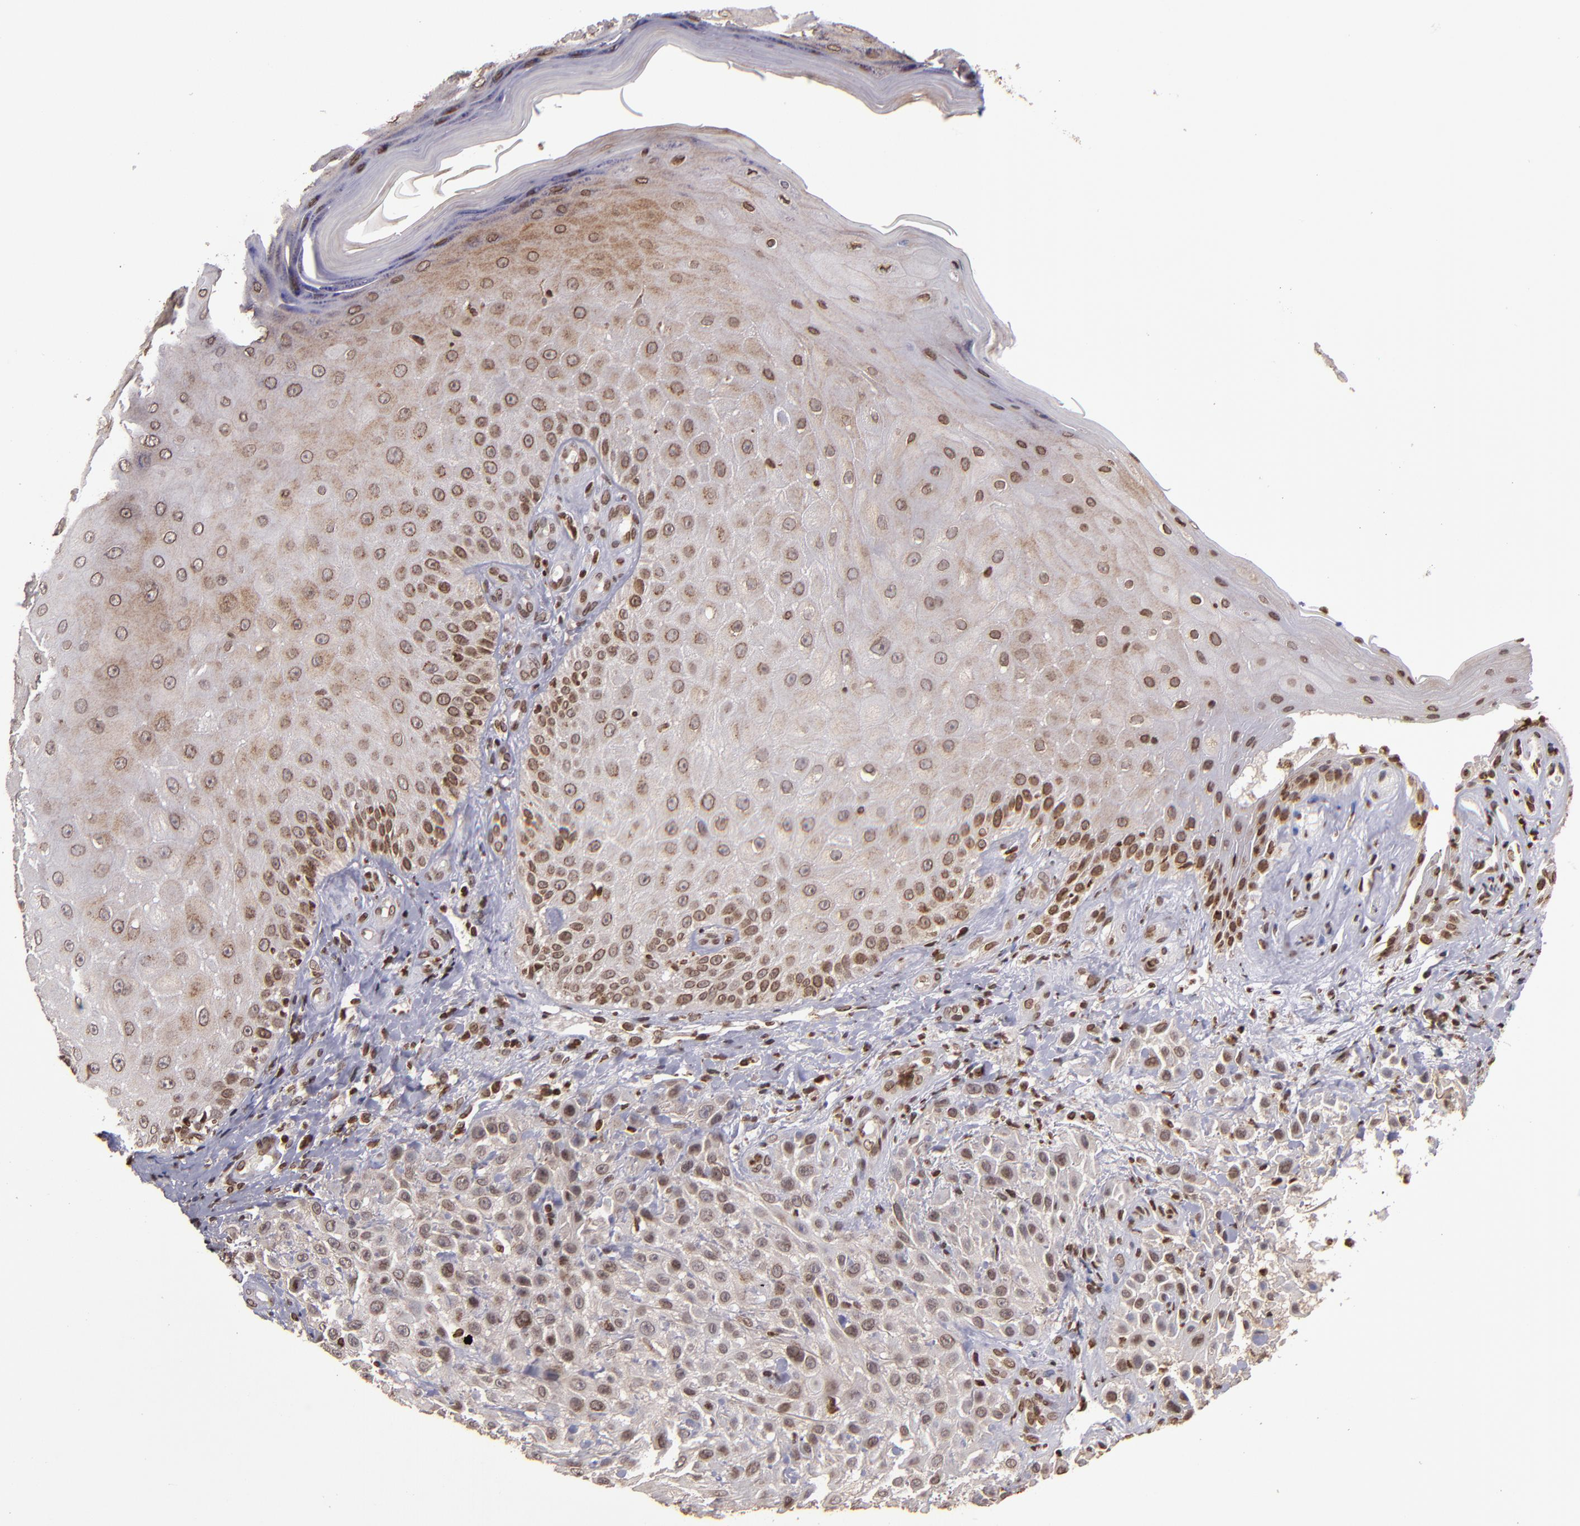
{"staining": {"intensity": "weak", "quantity": ">75%", "location": "cytoplasmic/membranous,nuclear"}, "tissue": "skin cancer", "cell_type": "Tumor cells", "image_type": "cancer", "snomed": [{"axis": "morphology", "description": "Squamous cell carcinoma, NOS"}, {"axis": "topography", "description": "Skin"}], "caption": "Skin squamous cell carcinoma stained with a brown dye demonstrates weak cytoplasmic/membranous and nuclear positive staining in approximately >75% of tumor cells.", "gene": "CSDC2", "patient": {"sex": "female", "age": 42}}